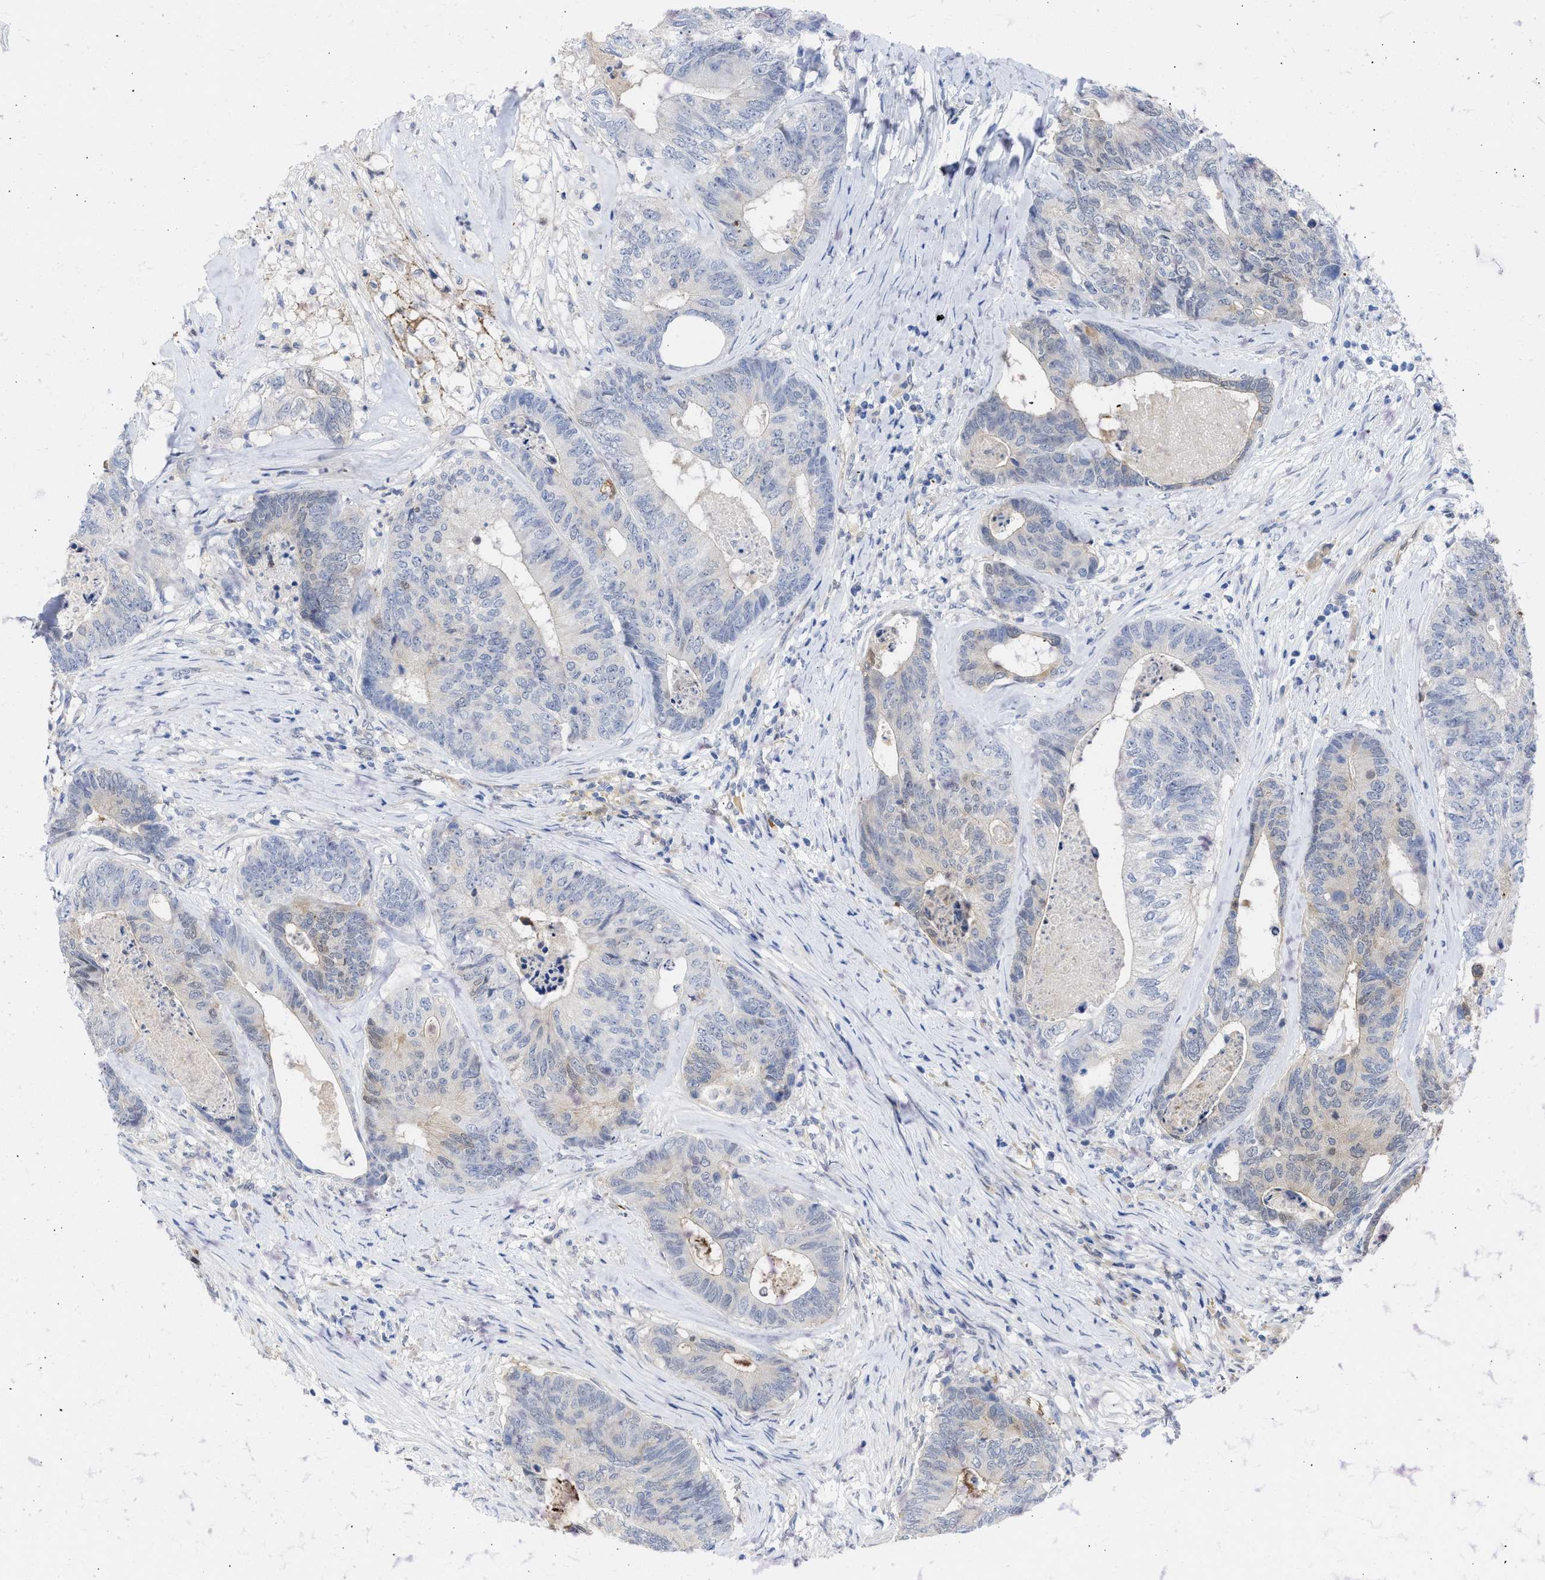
{"staining": {"intensity": "weak", "quantity": "<25%", "location": "cytoplasmic/membranous"}, "tissue": "colorectal cancer", "cell_type": "Tumor cells", "image_type": "cancer", "snomed": [{"axis": "morphology", "description": "Adenocarcinoma, NOS"}, {"axis": "topography", "description": "Colon"}], "caption": "Immunohistochemistry histopathology image of neoplastic tissue: colorectal cancer (adenocarcinoma) stained with DAB (3,3'-diaminobenzidine) reveals no significant protein positivity in tumor cells.", "gene": "THRA", "patient": {"sex": "female", "age": 67}}